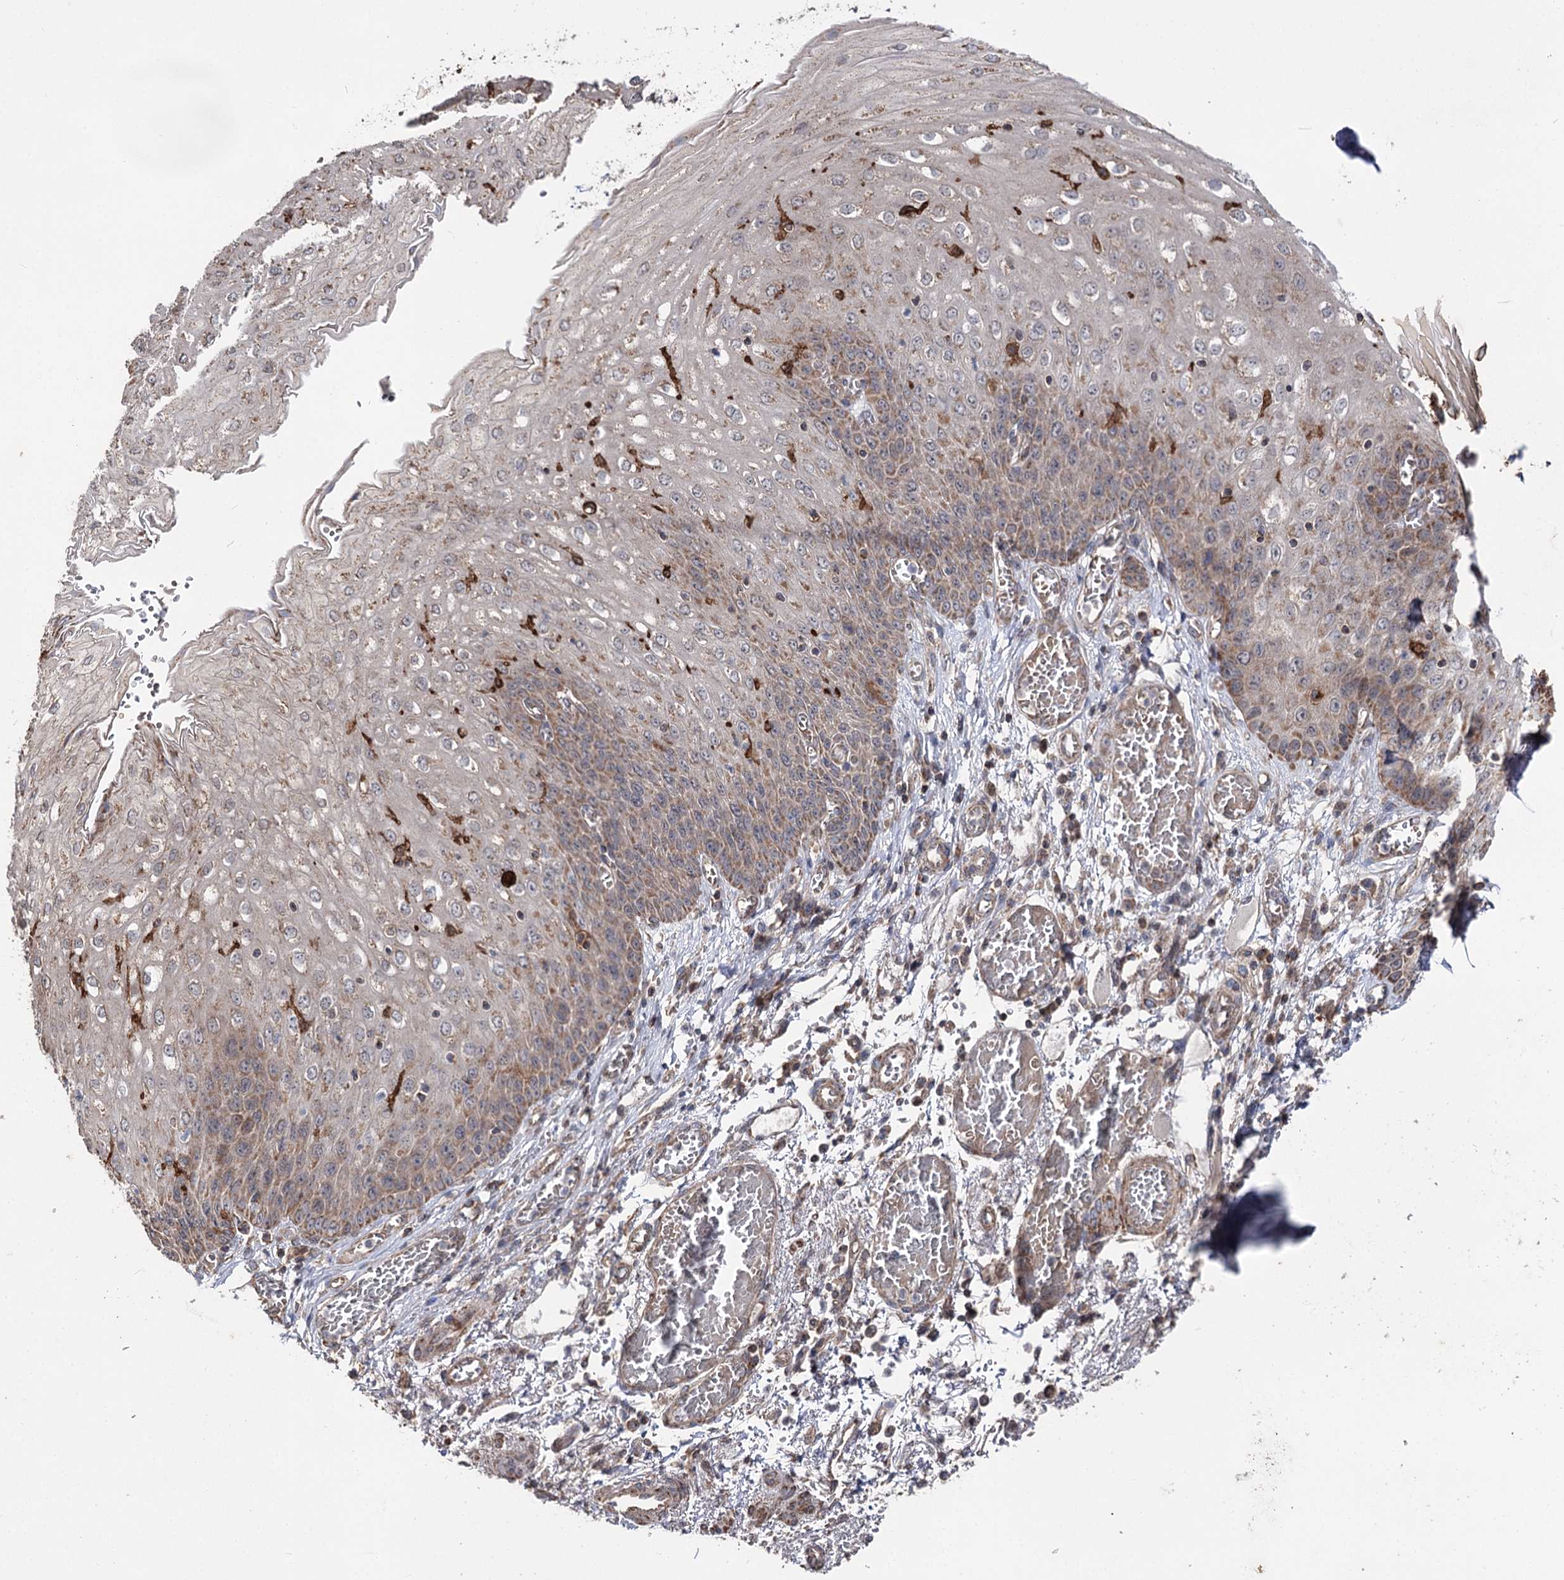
{"staining": {"intensity": "moderate", "quantity": "25%-75%", "location": "cytoplasmic/membranous"}, "tissue": "esophagus", "cell_type": "Squamous epithelial cells", "image_type": "normal", "snomed": [{"axis": "morphology", "description": "Normal tissue, NOS"}, {"axis": "topography", "description": "Esophagus"}], "caption": "IHC micrograph of unremarkable esophagus stained for a protein (brown), which displays medium levels of moderate cytoplasmic/membranous positivity in about 25%-75% of squamous epithelial cells.", "gene": "MINDY3", "patient": {"sex": "male", "age": 81}}